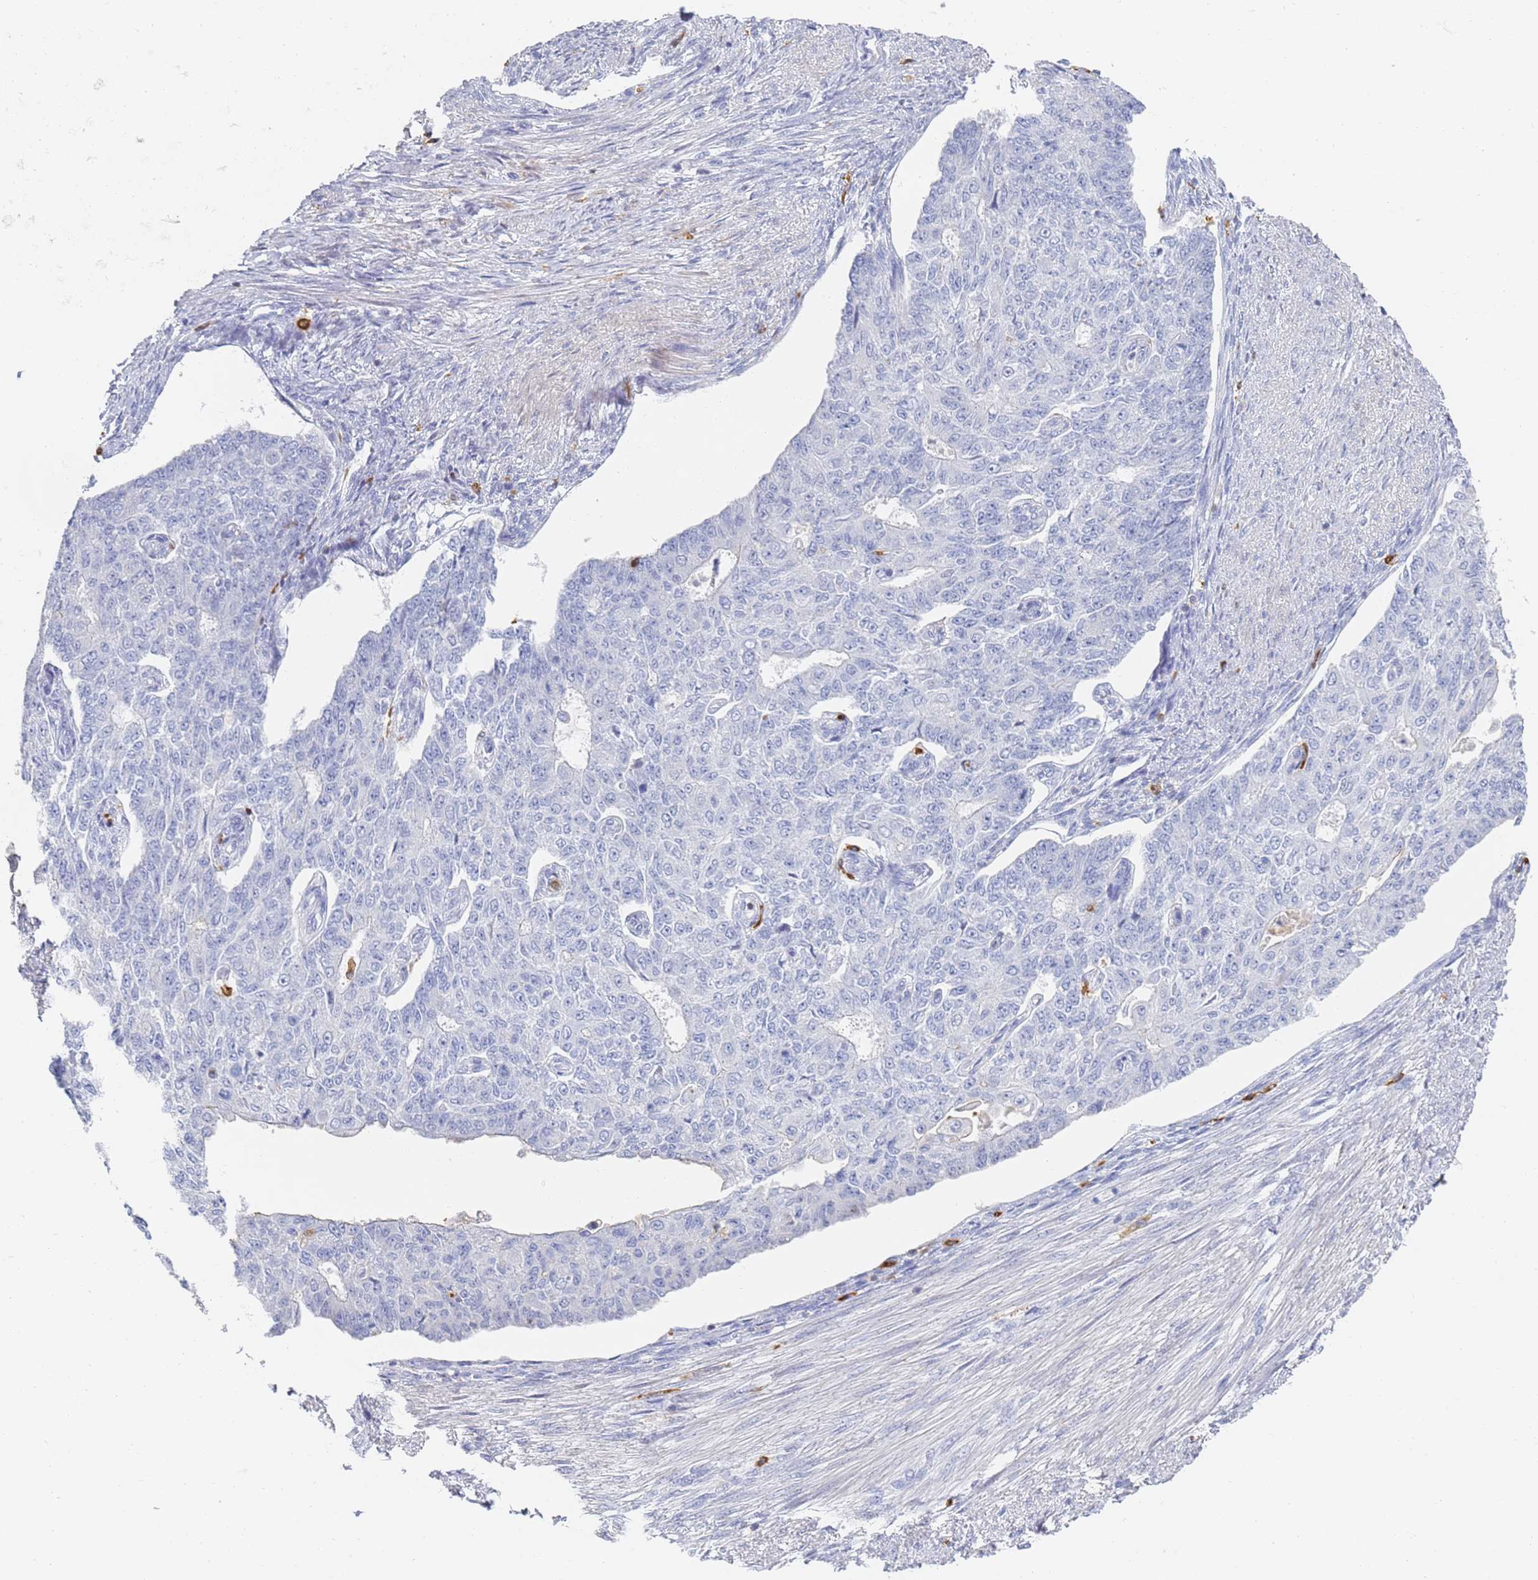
{"staining": {"intensity": "negative", "quantity": "none", "location": "none"}, "tissue": "endometrial cancer", "cell_type": "Tumor cells", "image_type": "cancer", "snomed": [{"axis": "morphology", "description": "Adenocarcinoma, NOS"}, {"axis": "topography", "description": "Endometrium"}], "caption": "The immunohistochemistry (IHC) histopathology image has no significant staining in tumor cells of endometrial adenocarcinoma tissue.", "gene": "BIN2", "patient": {"sex": "female", "age": 32}}